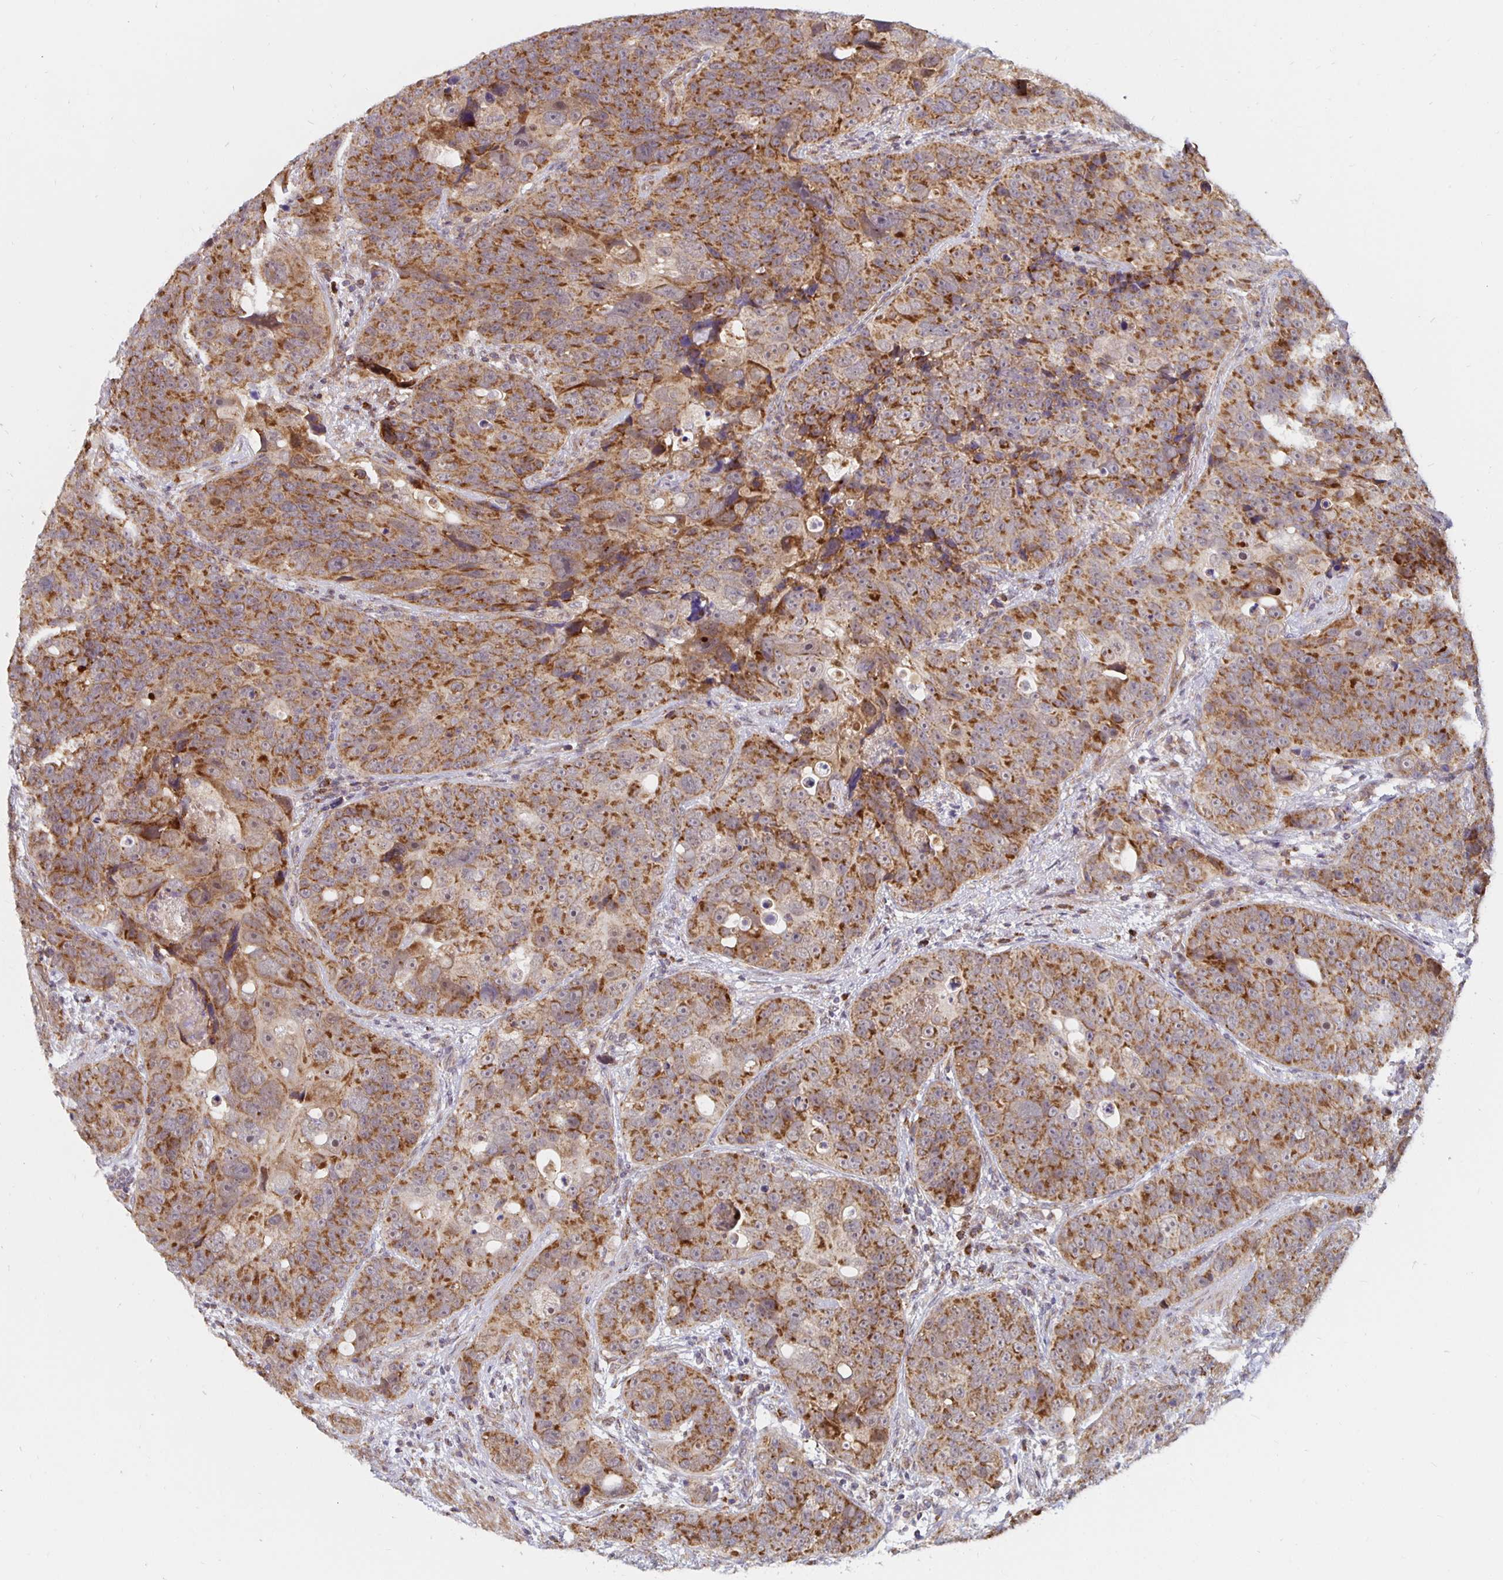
{"staining": {"intensity": "strong", "quantity": ">75%", "location": "cytoplasmic/membranous"}, "tissue": "urothelial cancer", "cell_type": "Tumor cells", "image_type": "cancer", "snomed": [{"axis": "morphology", "description": "Urothelial carcinoma, NOS"}, {"axis": "topography", "description": "Urinary bladder"}], "caption": "IHC image of urothelial cancer stained for a protein (brown), which exhibits high levels of strong cytoplasmic/membranous expression in about >75% of tumor cells.", "gene": "MRPL28", "patient": {"sex": "male", "age": 52}}